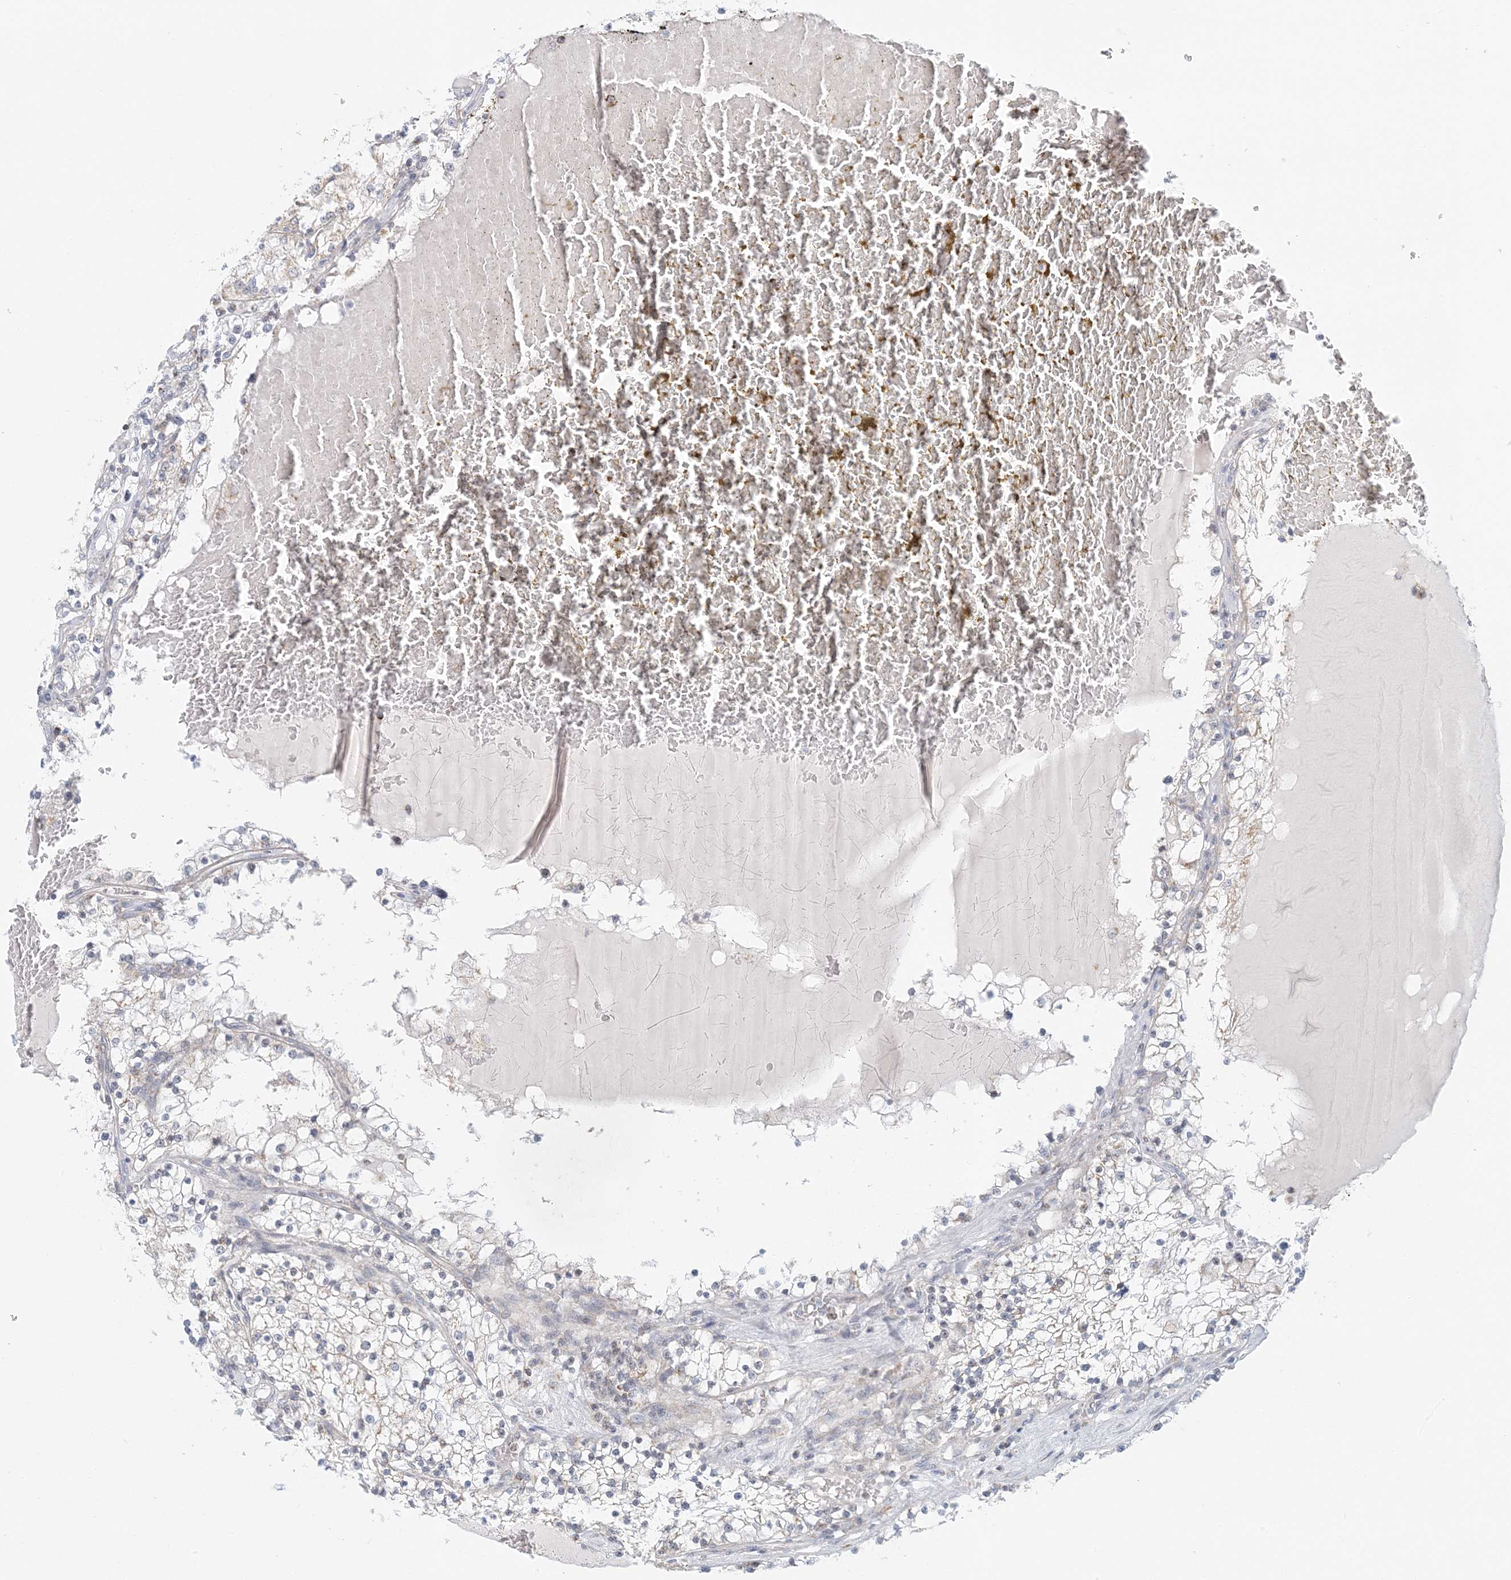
{"staining": {"intensity": "weak", "quantity": "<25%", "location": "cytoplasmic/membranous"}, "tissue": "renal cancer", "cell_type": "Tumor cells", "image_type": "cancer", "snomed": [{"axis": "morphology", "description": "Normal tissue, NOS"}, {"axis": "morphology", "description": "Adenocarcinoma, NOS"}, {"axis": "topography", "description": "Kidney"}], "caption": "An image of renal cancer stained for a protein displays no brown staining in tumor cells.", "gene": "BDH1", "patient": {"sex": "male", "age": 68}}